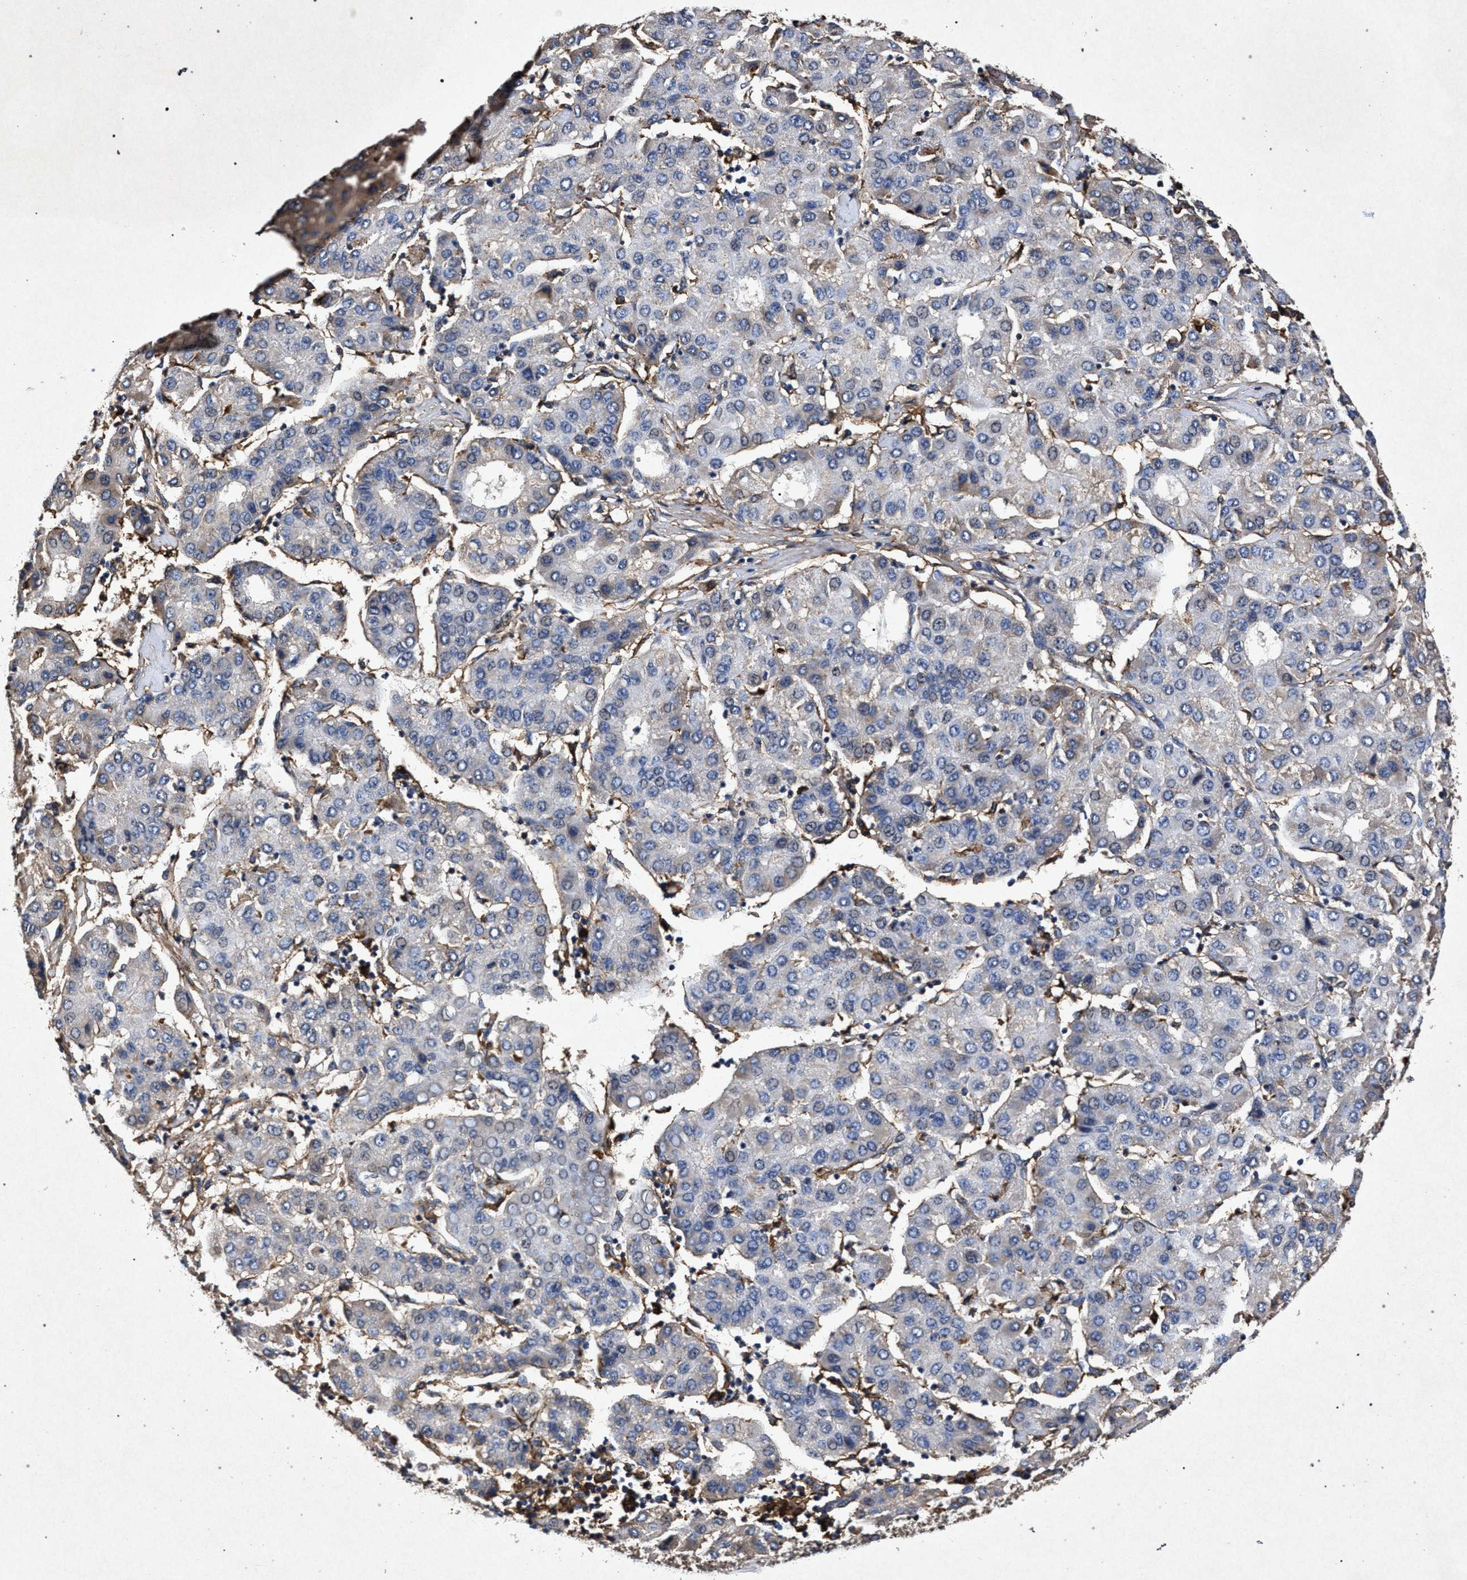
{"staining": {"intensity": "negative", "quantity": "none", "location": "none"}, "tissue": "liver cancer", "cell_type": "Tumor cells", "image_type": "cancer", "snomed": [{"axis": "morphology", "description": "Carcinoma, Hepatocellular, NOS"}, {"axis": "topography", "description": "Liver"}], "caption": "High power microscopy micrograph of an IHC photomicrograph of liver cancer (hepatocellular carcinoma), revealing no significant positivity in tumor cells.", "gene": "MARCKS", "patient": {"sex": "male", "age": 65}}